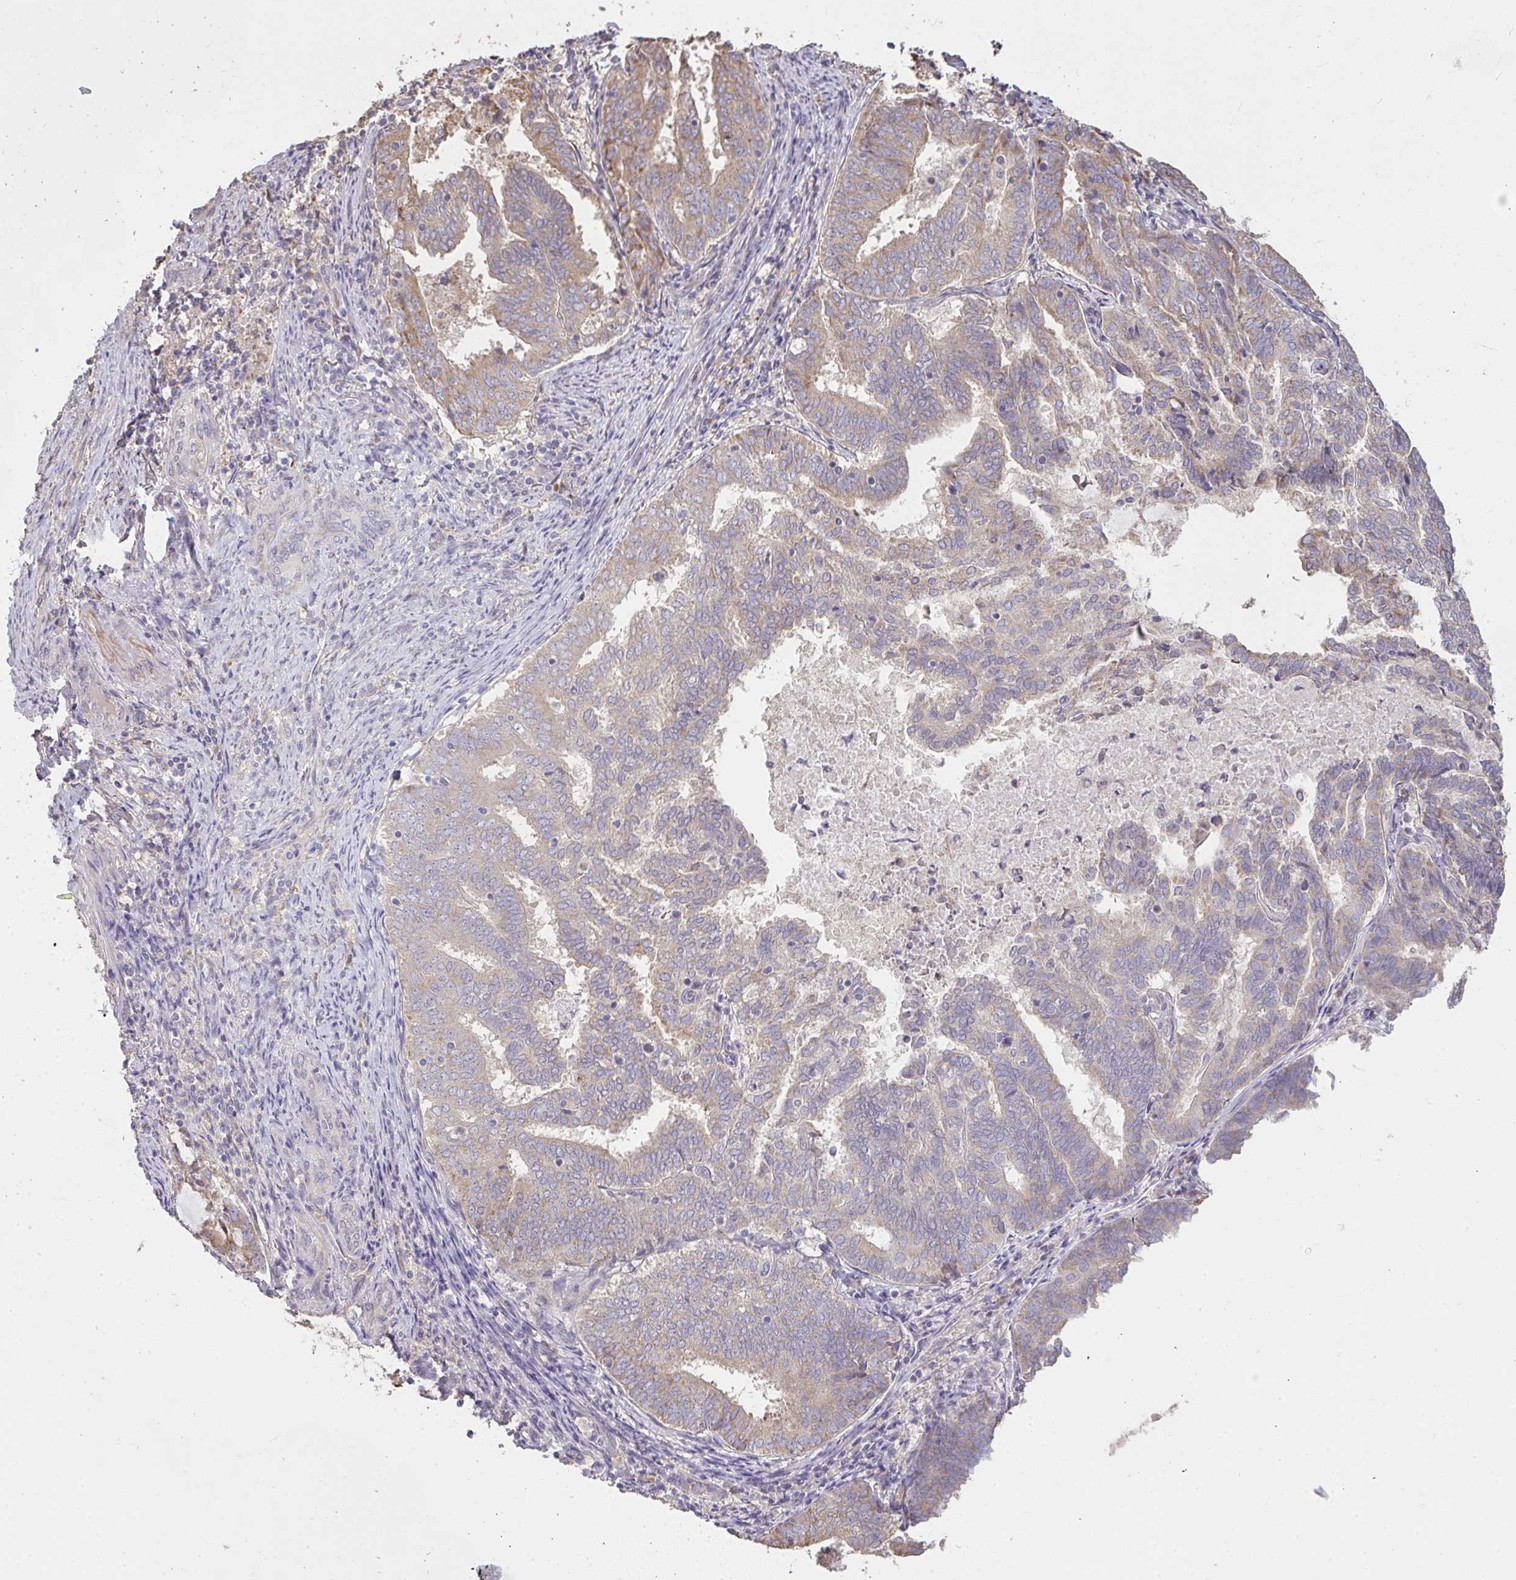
{"staining": {"intensity": "weak", "quantity": ">75%", "location": "cytoplasmic/membranous"}, "tissue": "endometrial cancer", "cell_type": "Tumor cells", "image_type": "cancer", "snomed": [{"axis": "morphology", "description": "Adenocarcinoma, NOS"}, {"axis": "topography", "description": "Endometrium"}], "caption": "This is an image of immunohistochemistry staining of adenocarcinoma (endometrial), which shows weak staining in the cytoplasmic/membranous of tumor cells.", "gene": "BRINP3", "patient": {"sex": "female", "age": 80}}